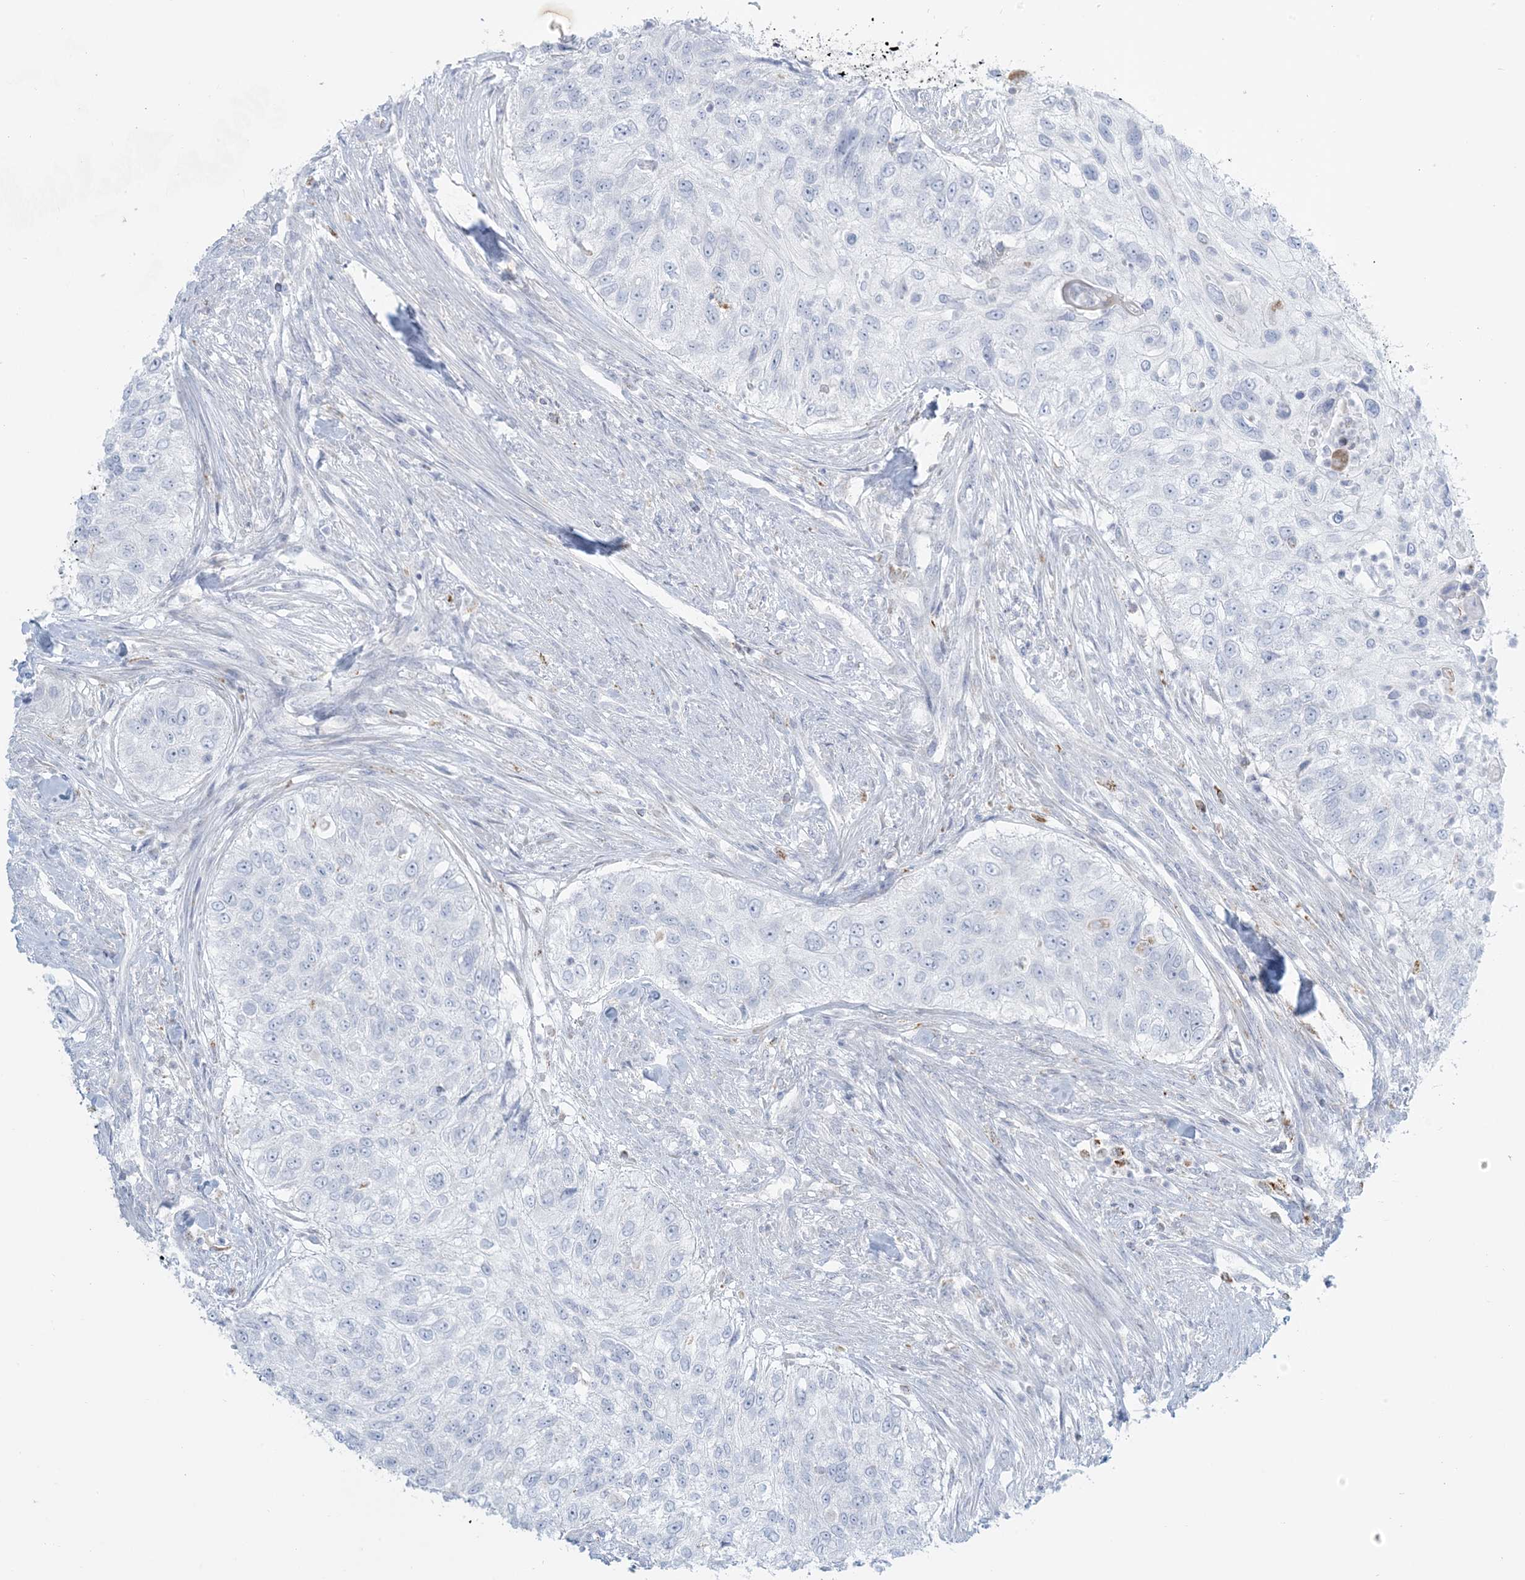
{"staining": {"intensity": "negative", "quantity": "none", "location": "none"}, "tissue": "urothelial cancer", "cell_type": "Tumor cells", "image_type": "cancer", "snomed": [{"axis": "morphology", "description": "Urothelial carcinoma, High grade"}, {"axis": "topography", "description": "Urinary bladder"}], "caption": "Immunohistochemistry (IHC) photomicrograph of high-grade urothelial carcinoma stained for a protein (brown), which displays no positivity in tumor cells. The staining is performed using DAB brown chromogen with nuclei counter-stained in using hematoxylin.", "gene": "ZDHHC4", "patient": {"sex": "female", "age": 60}}